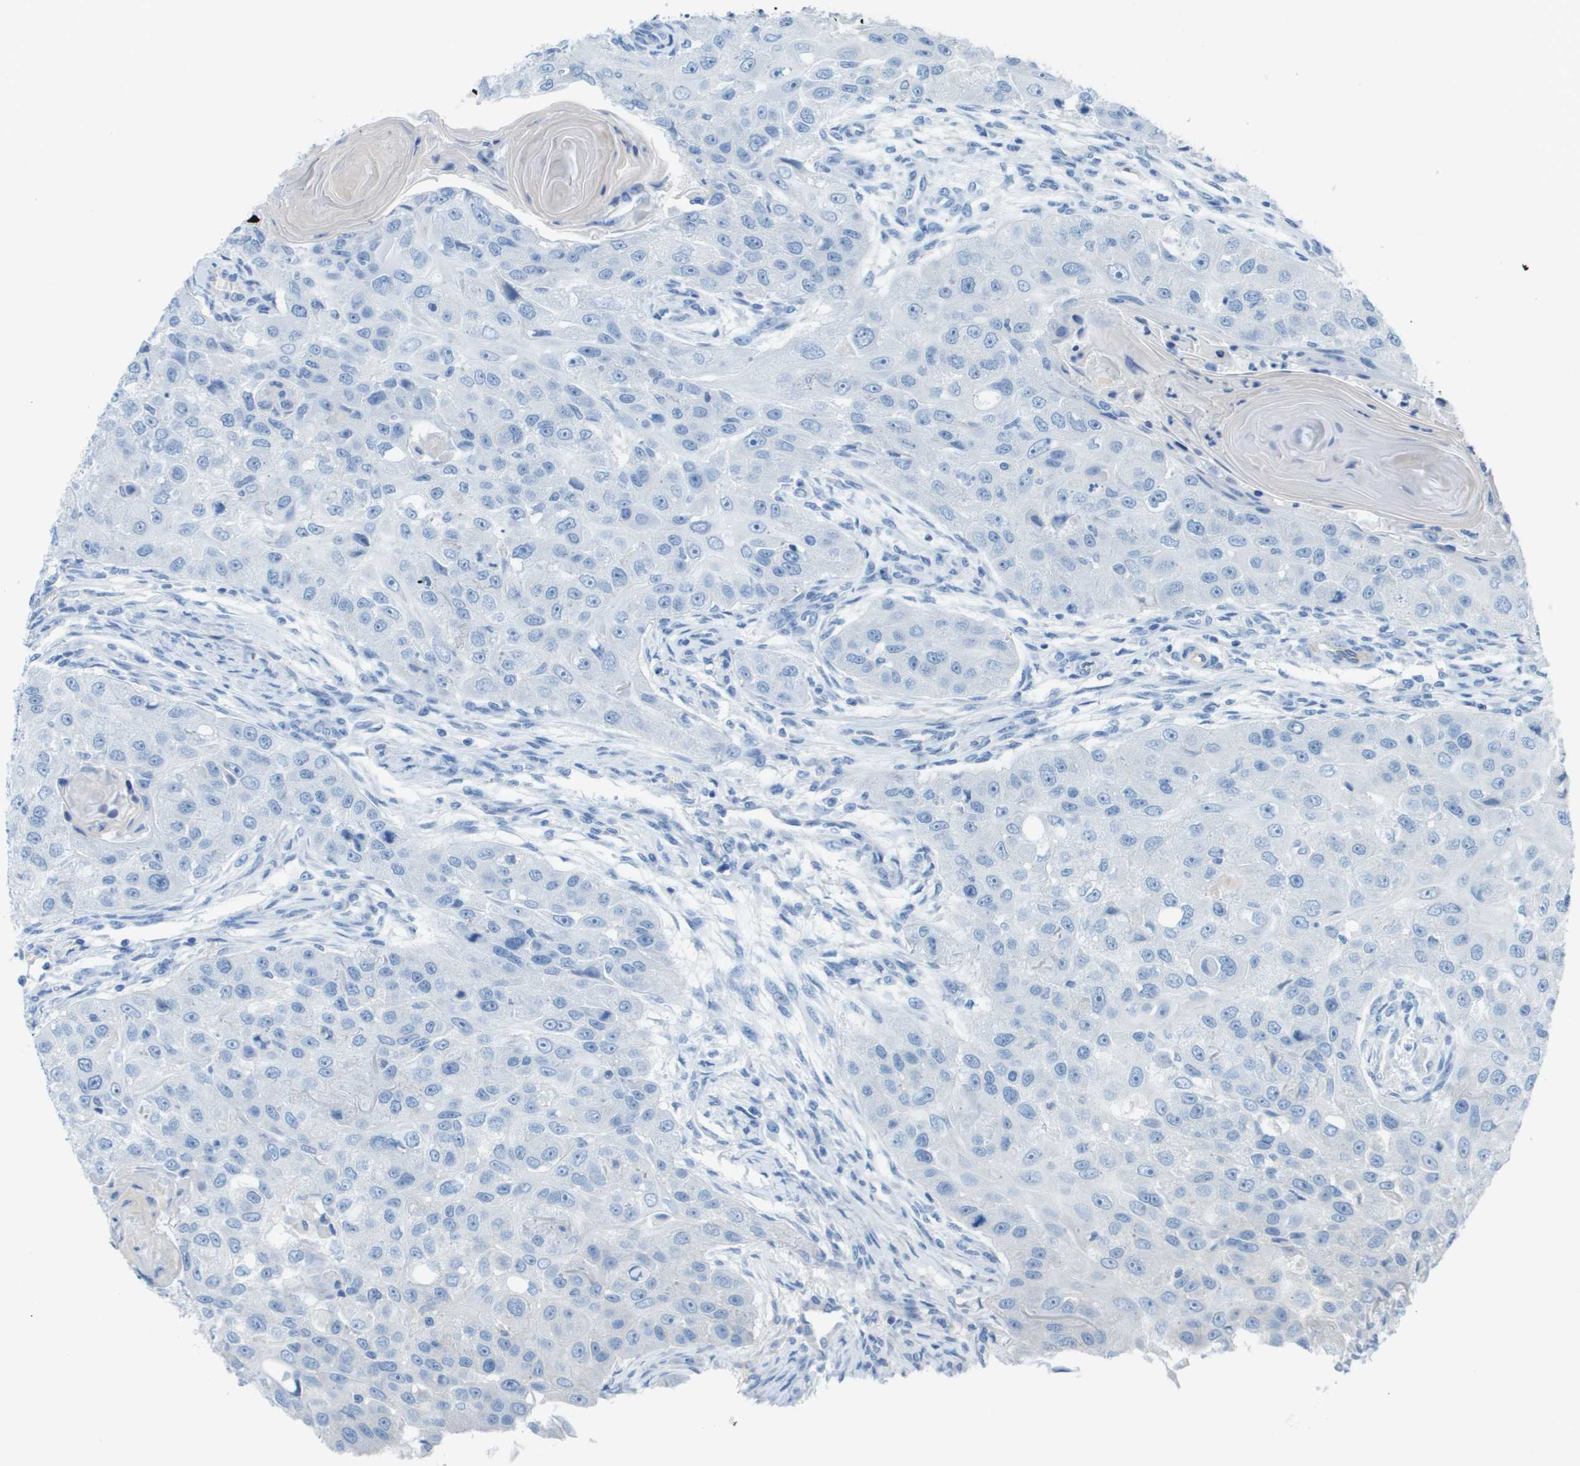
{"staining": {"intensity": "negative", "quantity": "none", "location": "none"}, "tissue": "head and neck cancer", "cell_type": "Tumor cells", "image_type": "cancer", "snomed": [{"axis": "morphology", "description": "Normal tissue, NOS"}, {"axis": "morphology", "description": "Squamous cell carcinoma, NOS"}, {"axis": "topography", "description": "Skeletal muscle"}, {"axis": "topography", "description": "Head-Neck"}], "caption": "The photomicrograph reveals no staining of tumor cells in head and neck cancer.", "gene": "CD46", "patient": {"sex": "male", "age": 51}}